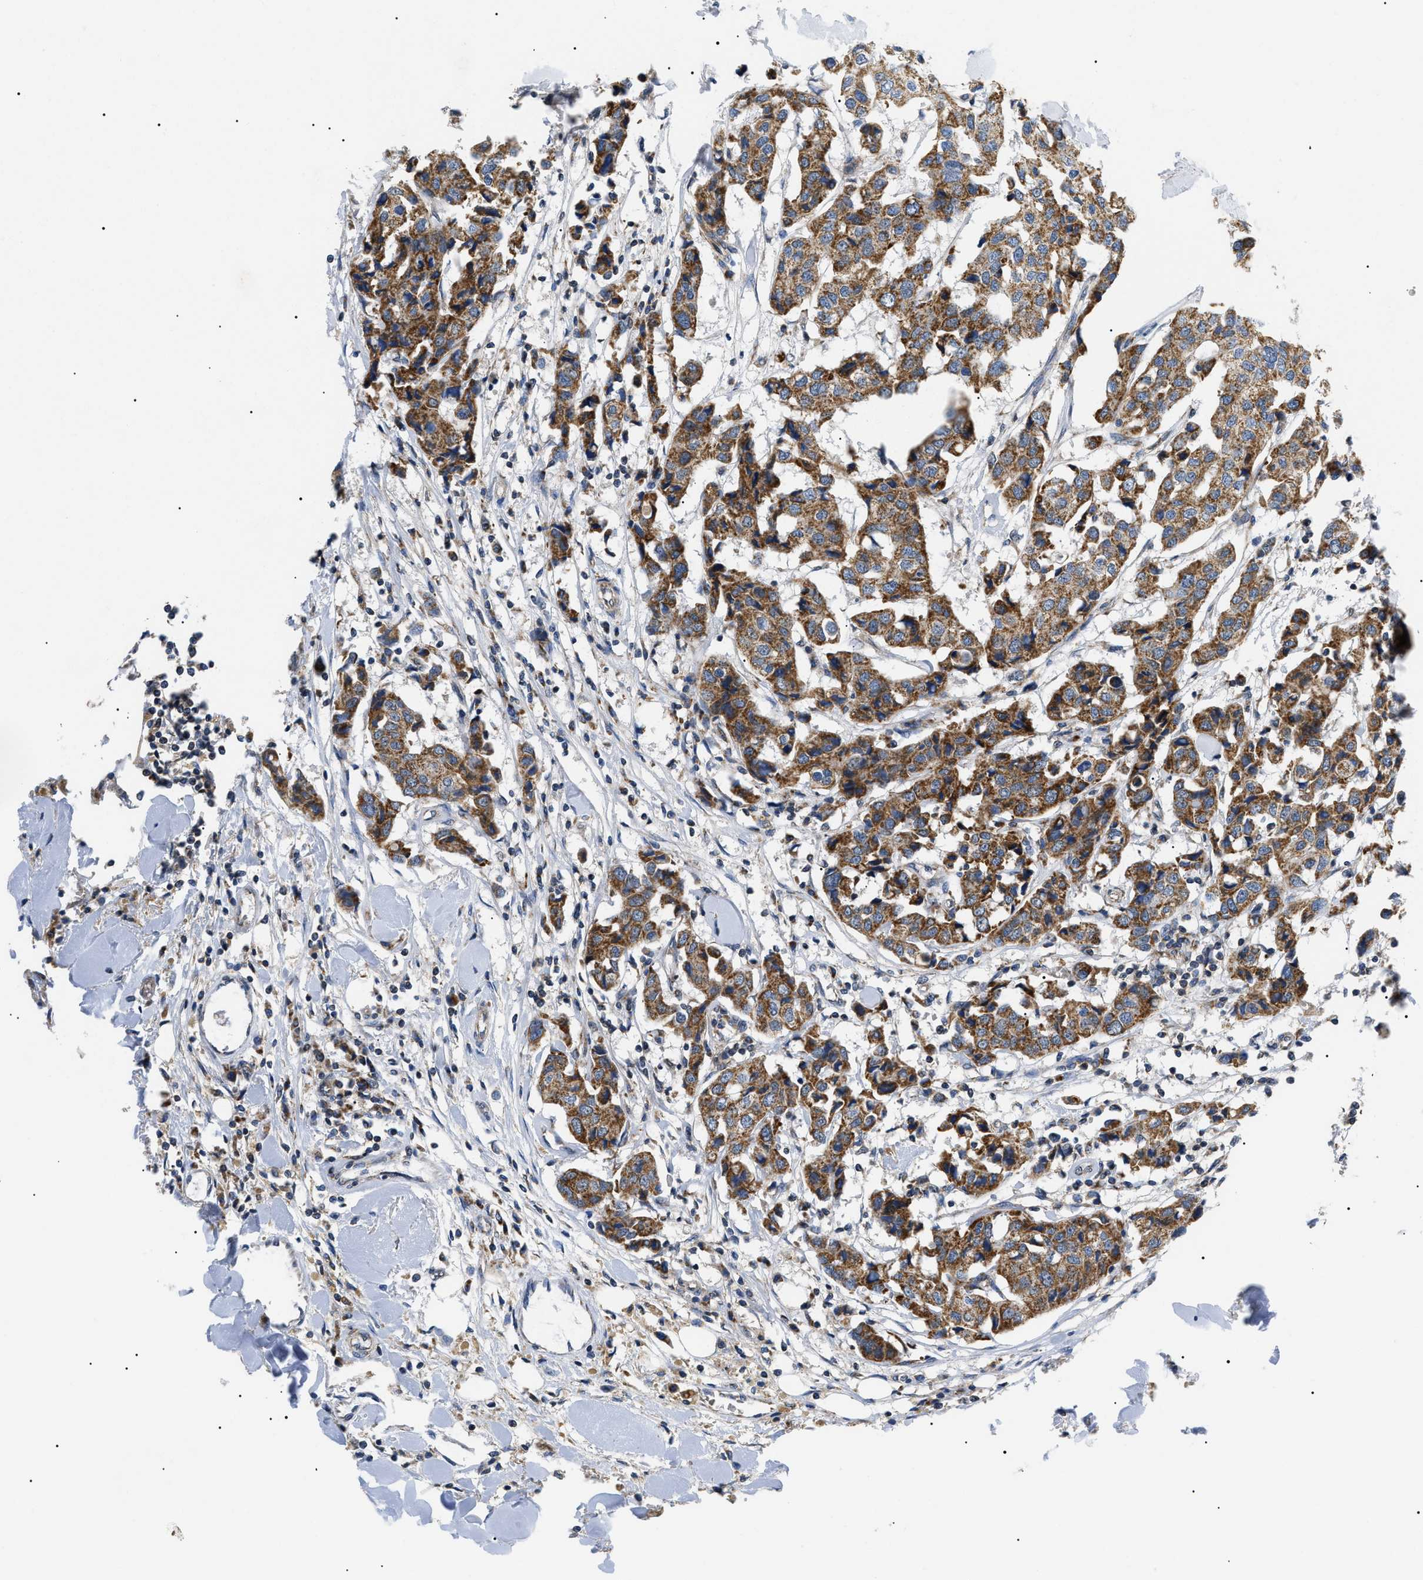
{"staining": {"intensity": "moderate", "quantity": ">75%", "location": "cytoplasmic/membranous"}, "tissue": "breast cancer", "cell_type": "Tumor cells", "image_type": "cancer", "snomed": [{"axis": "morphology", "description": "Duct carcinoma"}, {"axis": "topography", "description": "Breast"}], "caption": "A histopathology image showing moderate cytoplasmic/membranous positivity in about >75% of tumor cells in breast cancer, as visualized by brown immunohistochemical staining.", "gene": "TOMM6", "patient": {"sex": "female", "age": 80}}